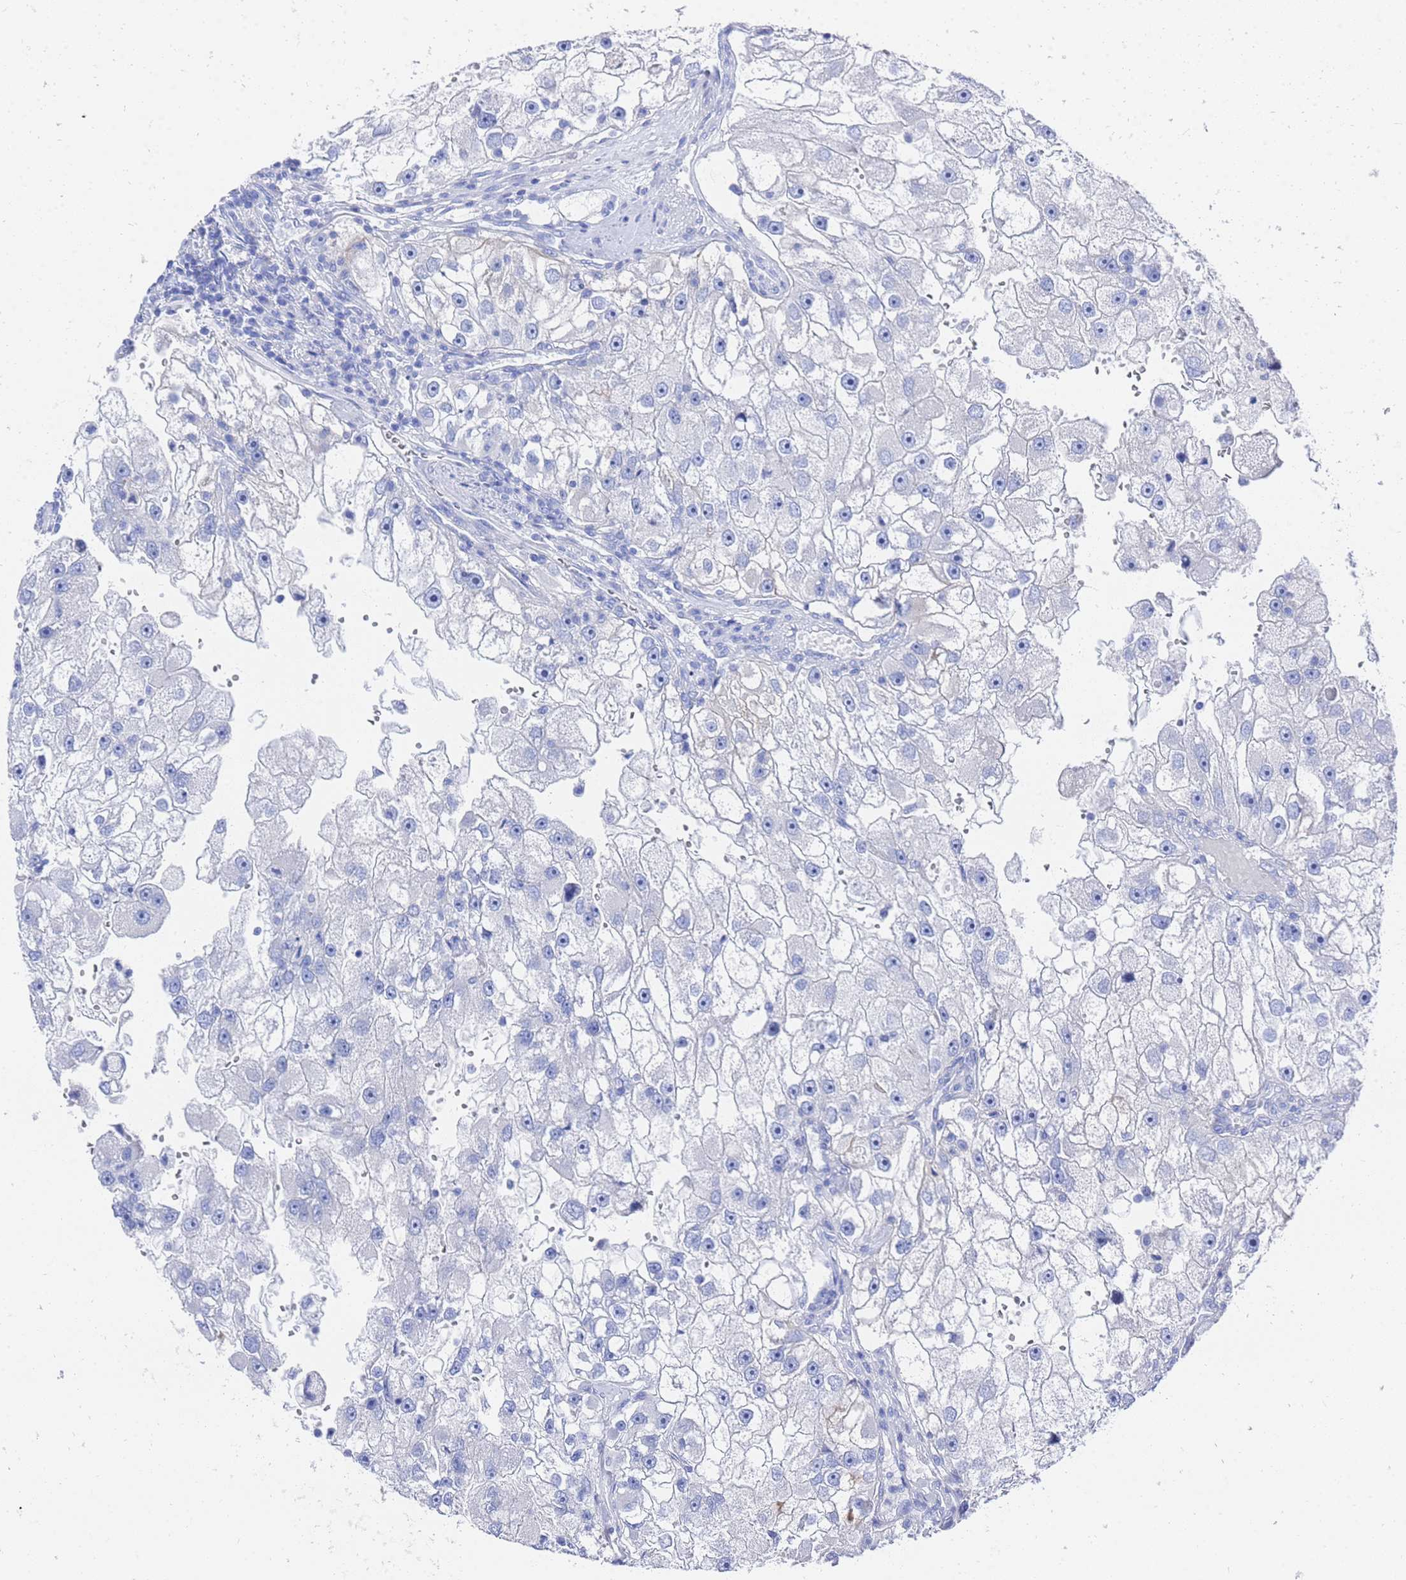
{"staining": {"intensity": "negative", "quantity": "none", "location": "none"}, "tissue": "renal cancer", "cell_type": "Tumor cells", "image_type": "cancer", "snomed": [{"axis": "morphology", "description": "Adenocarcinoma, NOS"}, {"axis": "topography", "description": "Kidney"}], "caption": "An immunohistochemistry micrograph of renal cancer (adenocarcinoma) is shown. There is no staining in tumor cells of renal cancer (adenocarcinoma). The staining is performed using DAB brown chromogen with nuclei counter-stained in using hematoxylin.", "gene": "GGT1", "patient": {"sex": "male", "age": 63}}